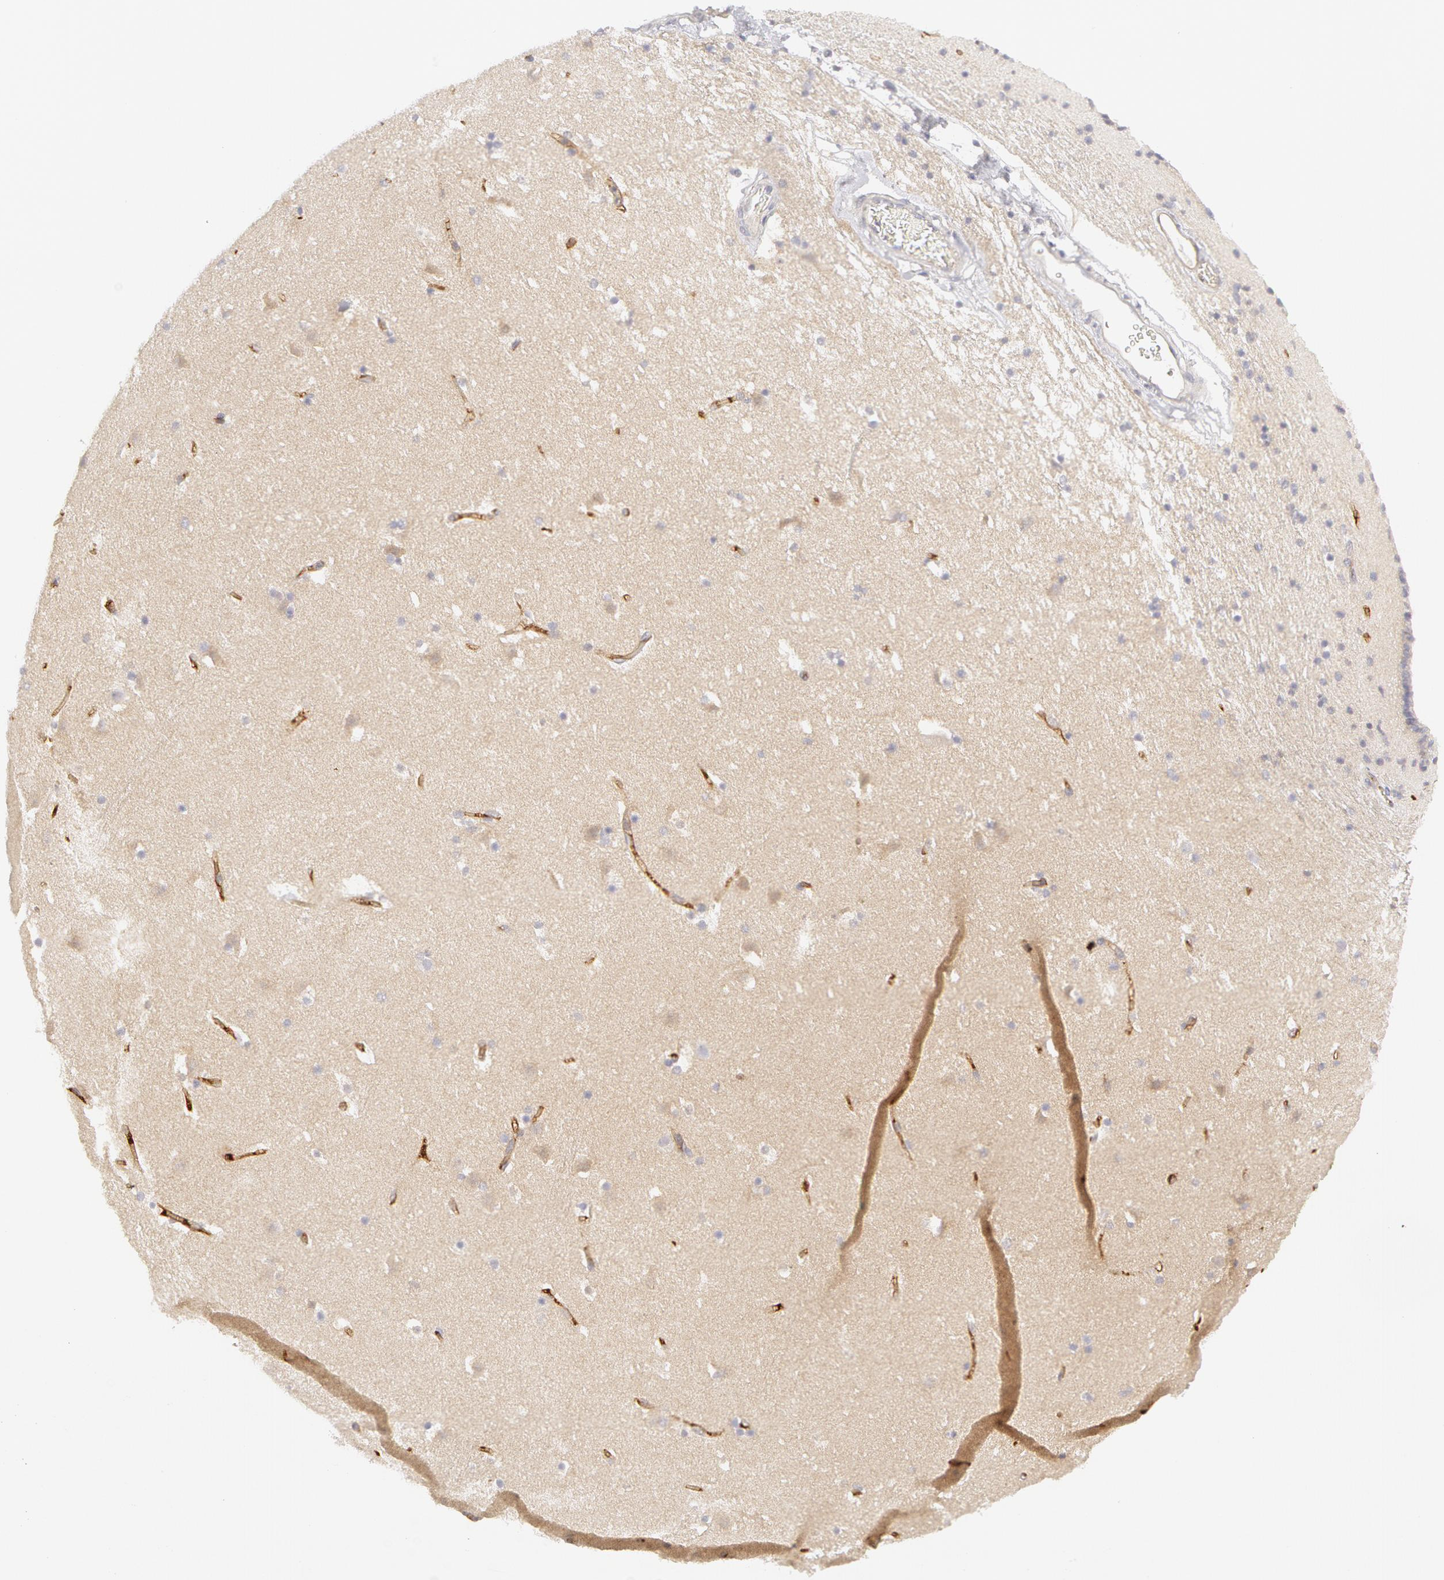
{"staining": {"intensity": "weak", "quantity": "25%-75%", "location": "cytoplasmic/membranous"}, "tissue": "caudate", "cell_type": "Glial cells", "image_type": "normal", "snomed": [{"axis": "morphology", "description": "Normal tissue, NOS"}, {"axis": "topography", "description": "Lateral ventricle wall"}], "caption": "Approximately 25%-75% of glial cells in benign human caudate demonstrate weak cytoplasmic/membranous protein expression as visualized by brown immunohistochemical staining.", "gene": "ABCB1", "patient": {"sex": "male", "age": 45}}